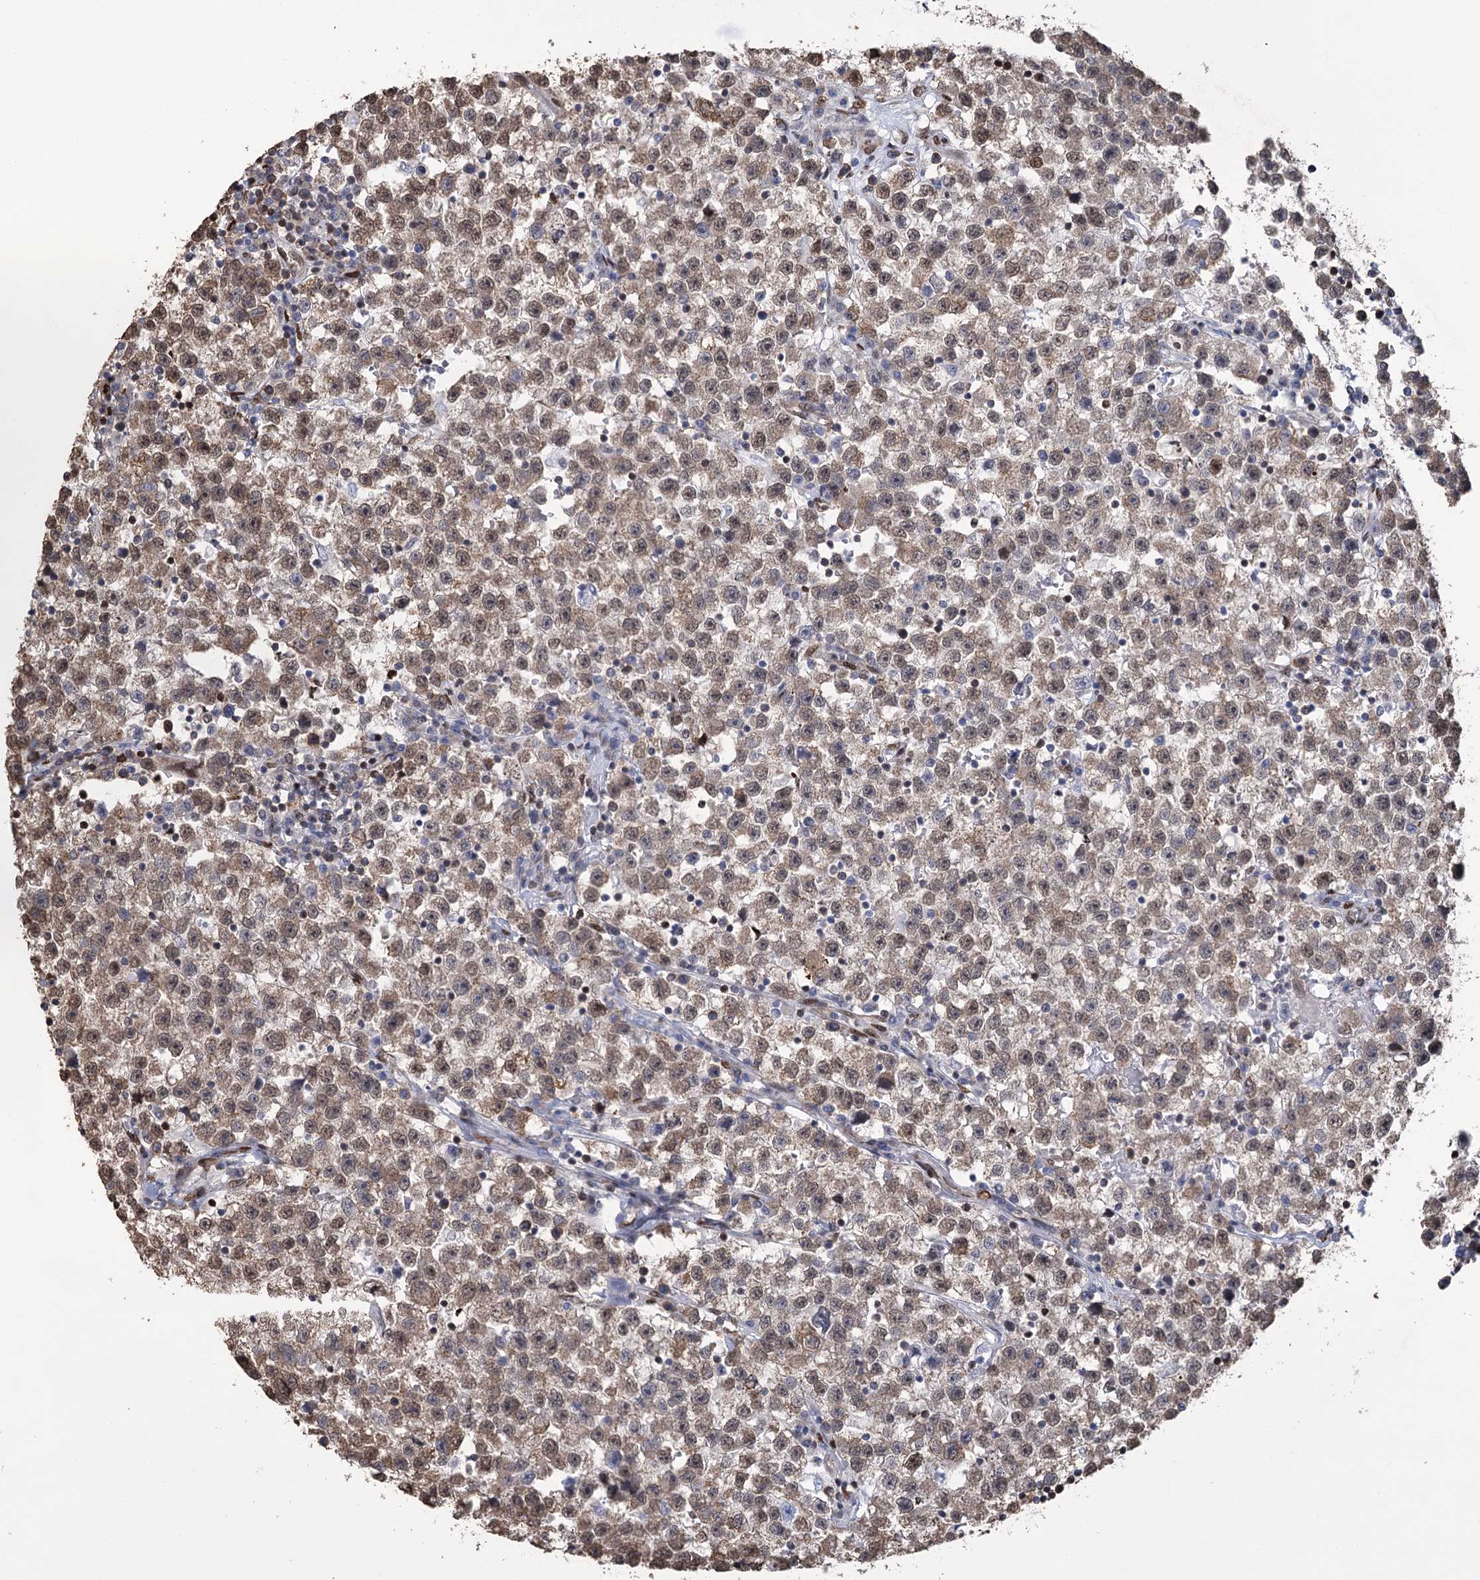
{"staining": {"intensity": "moderate", "quantity": ">75%", "location": "nuclear"}, "tissue": "testis cancer", "cell_type": "Tumor cells", "image_type": "cancer", "snomed": [{"axis": "morphology", "description": "Seminoma, NOS"}, {"axis": "topography", "description": "Testis"}], "caption": "Immunohistochemical staining of testis cancer (seminoma) exhibits medium levels of moderate nuclear protein staining in about >75% of tumor cells.", "gene": "NFU1", "patient": {"sex": "male", "age": 22}}